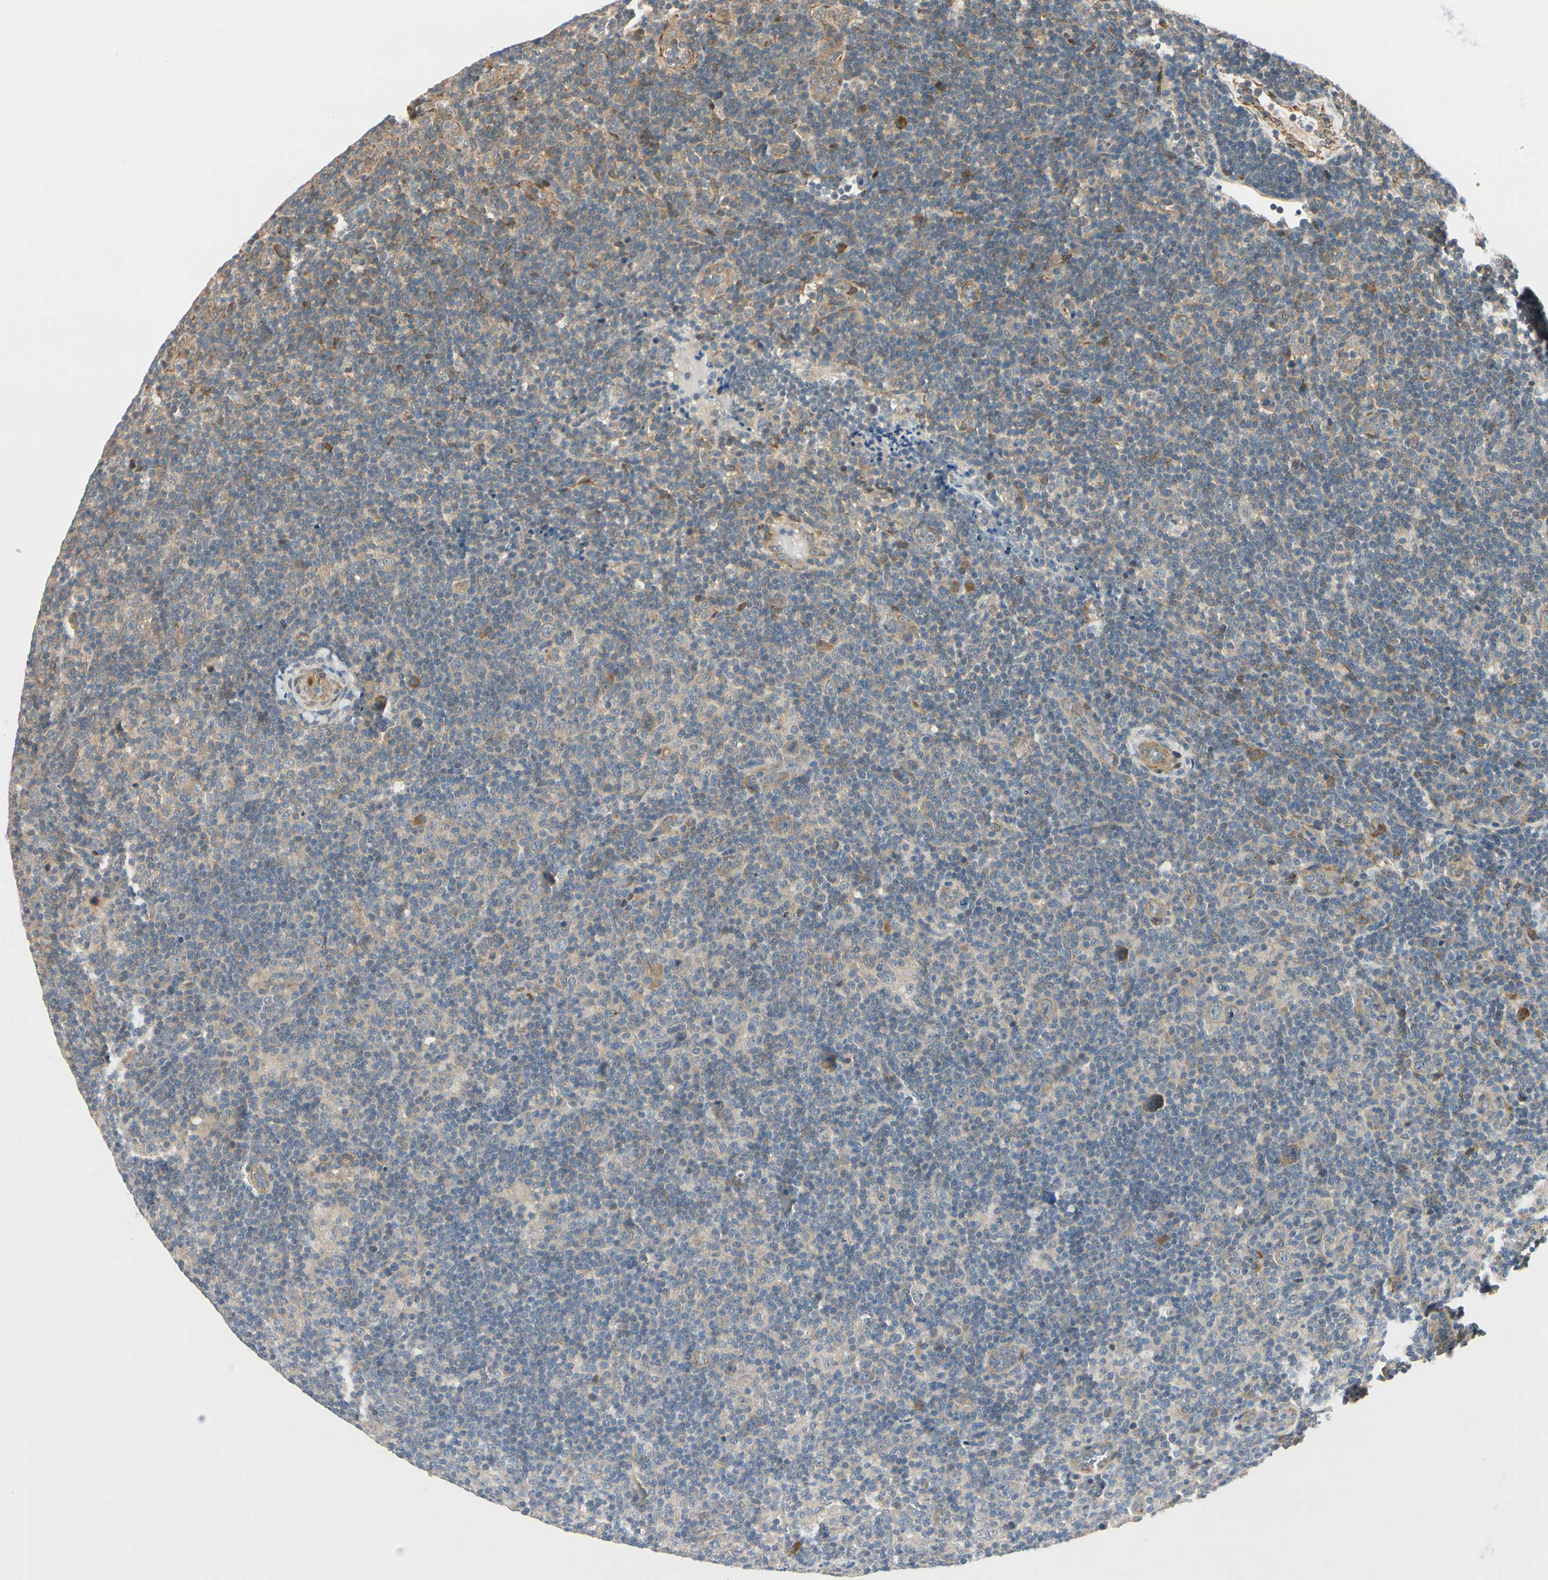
{"staining": {"intensity": "weak", "quantity": ">75%", "location": "cytoplasmic/membranous"}, "tissue": "lymphoma", "cell_type": "Tumor cells", "image_type": "cancer", "snomed": [{"axis": "morphology", "description": "Hodgkin's disease, NOS"}, {"axis": "topography", "description": "Lymph node"}], "caption": "IHC of Hodgkin's disease displays low levels of weak cytoplasmic/membranous positivity in approximately >75% of tumor cells.", "gene": "RASGRF1", "patient": {"sex": "female", "age": 57}}